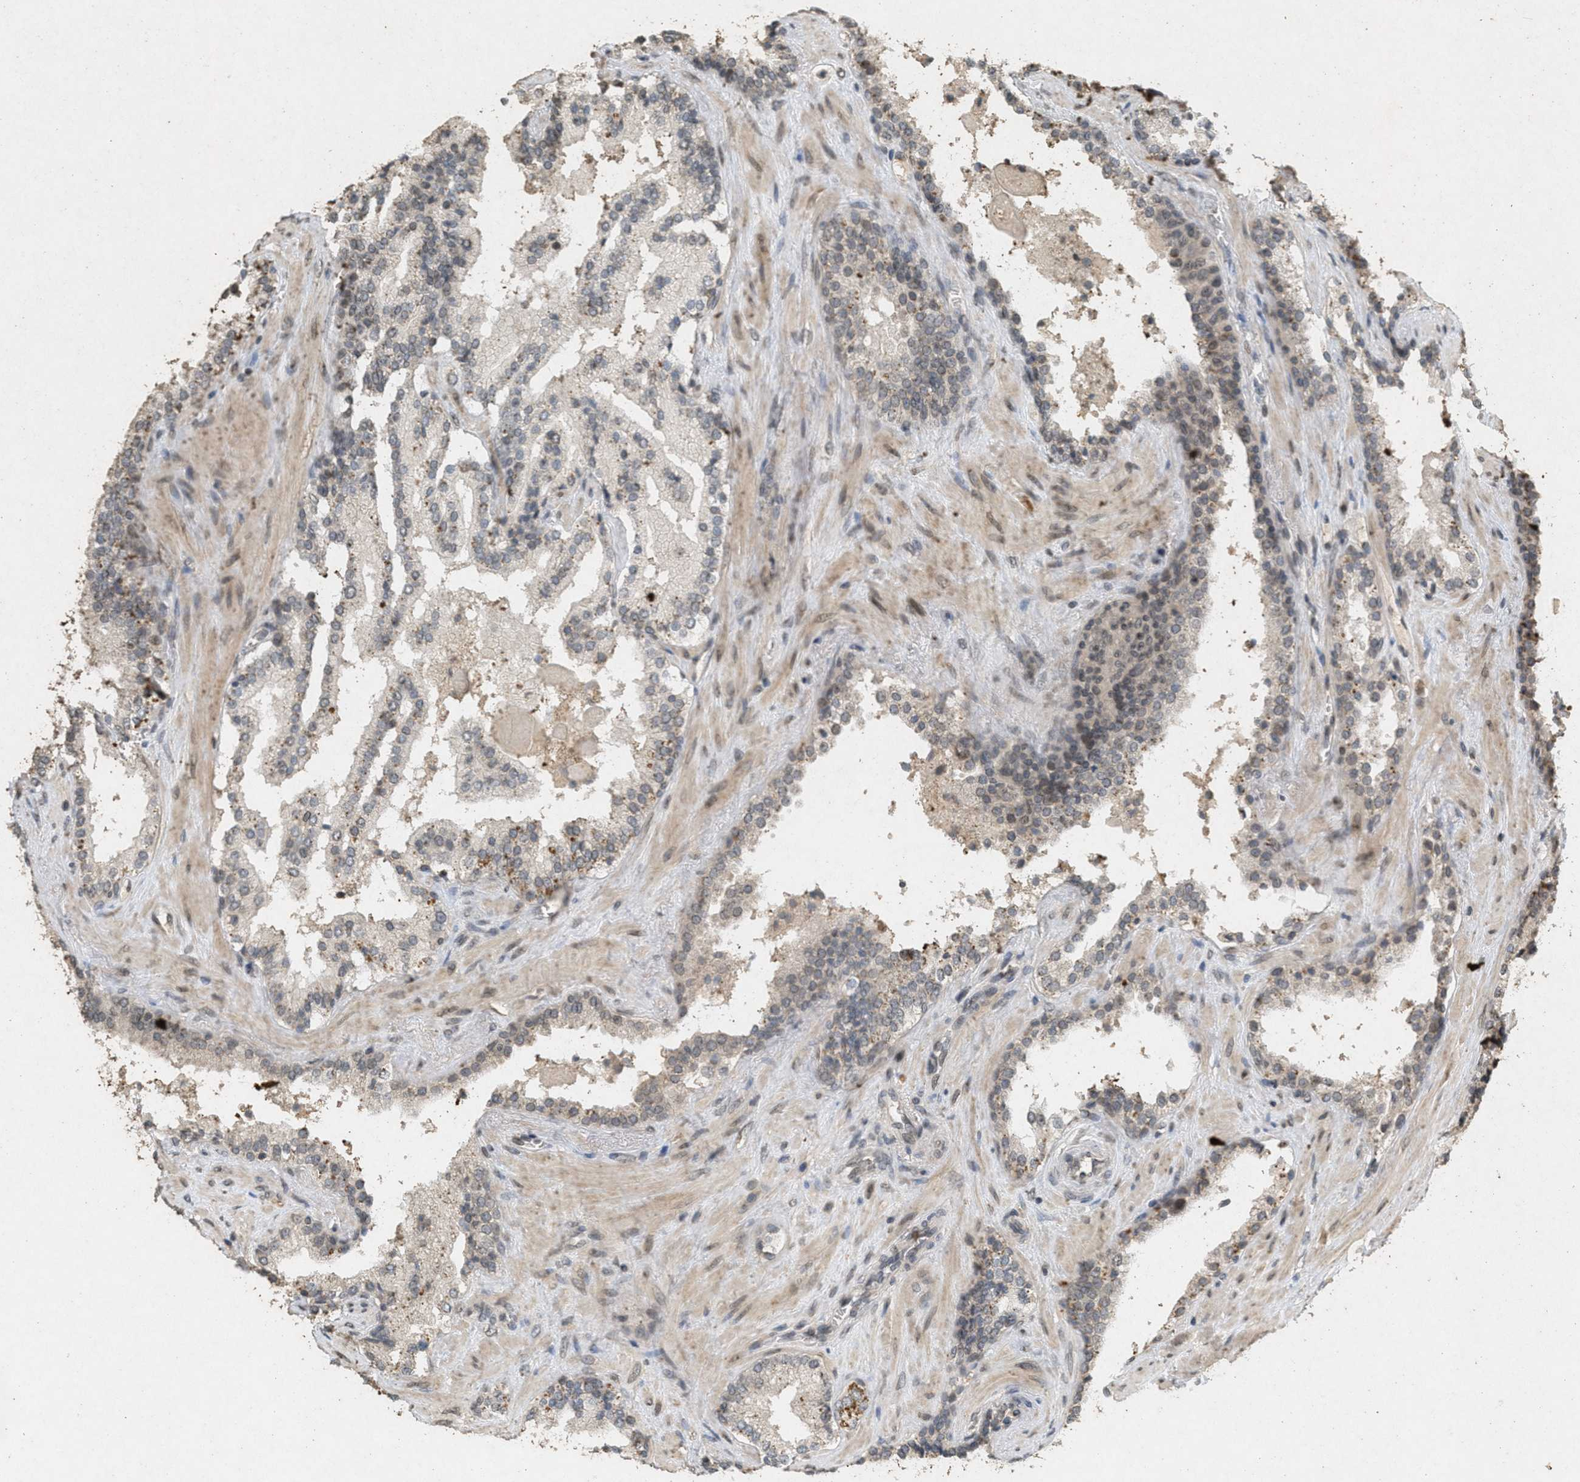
{"staining": {"intensity": "weak", "quantity": "25%-75%", "location": "cytoplasmic/membranous,nuclear"}, "tissue": "prostate cancer", "cell_type": "Tumor cells", "image_type": "cancer", "snomed": [{"axis": "morphology", "description": "Adenocarcinoma, High grade"}, {"axis": "topography", "description": "Prostate"}], "caption": "IHC staining of prostate cancer (adenocarcinoma (high-grade)), which reveals low levels of weak cytoplasmic/membranous and nuclear staining in about 25%-75% of tumor cells indicating weak cytoplasmic/membranous and nuclear protein expression. The staining was performed using DAB (brown) for protein detection and nuclei were counterstained in hematoxylin (blue).", "gene": "ABHD6", "patient": {"sex": "male", "age": 71}}